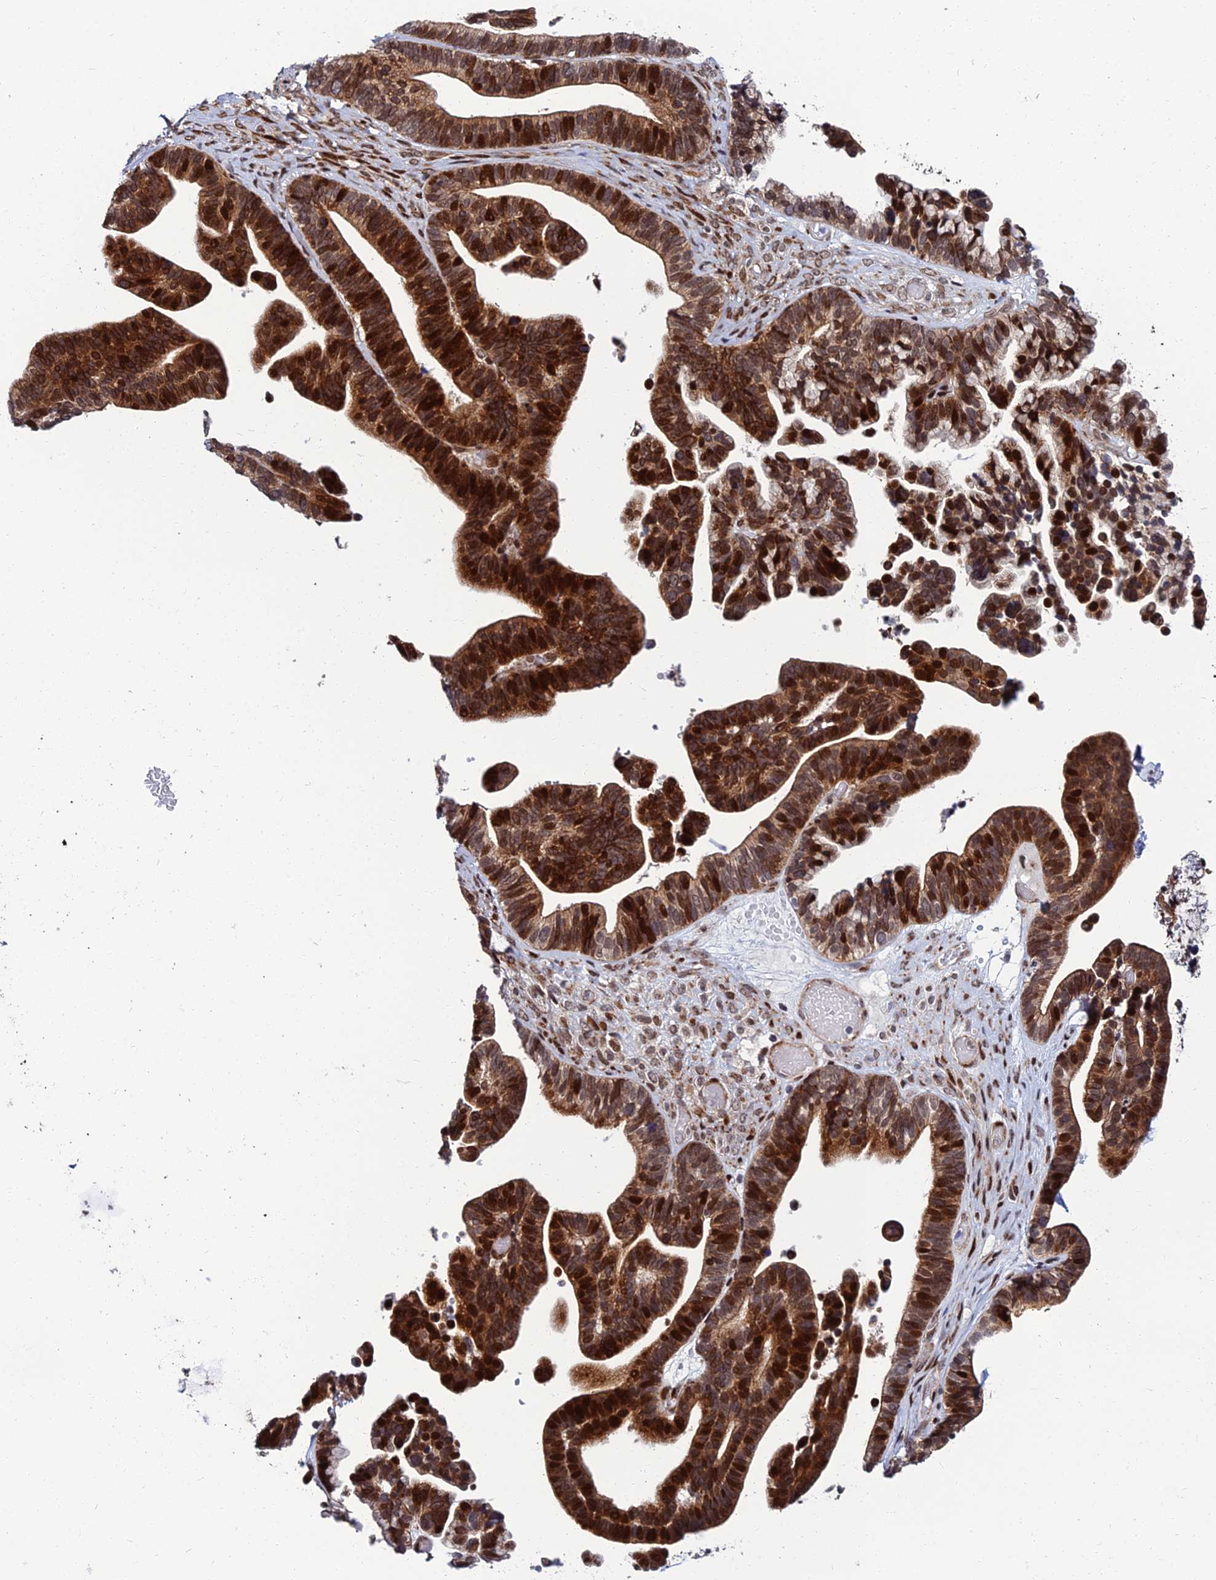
{"staining": {"intensity": "strong", "quantity": ">75%", "location": "cytoplasmic/membranous,nuclear"}, "tissue": "ovarian cancer", "cell_type": "Tumor cells", "image_type": "cancer", "snomed": [{"axis": "morphology", "description": "Cystadenocarcinoma, serous, NOS"}, {"axis": "topography", "description": "Ovary"}], "caption": "Immunohistochemical staining of ovarian cancer (serous cystadenocarcinoma) shows high levels of strong cytoplasmic/membranous and nuclear protein positivity in about >75% of tumor cells.", "gene": "ZNF668", "patient": {"sex": "female", "age": 56}}